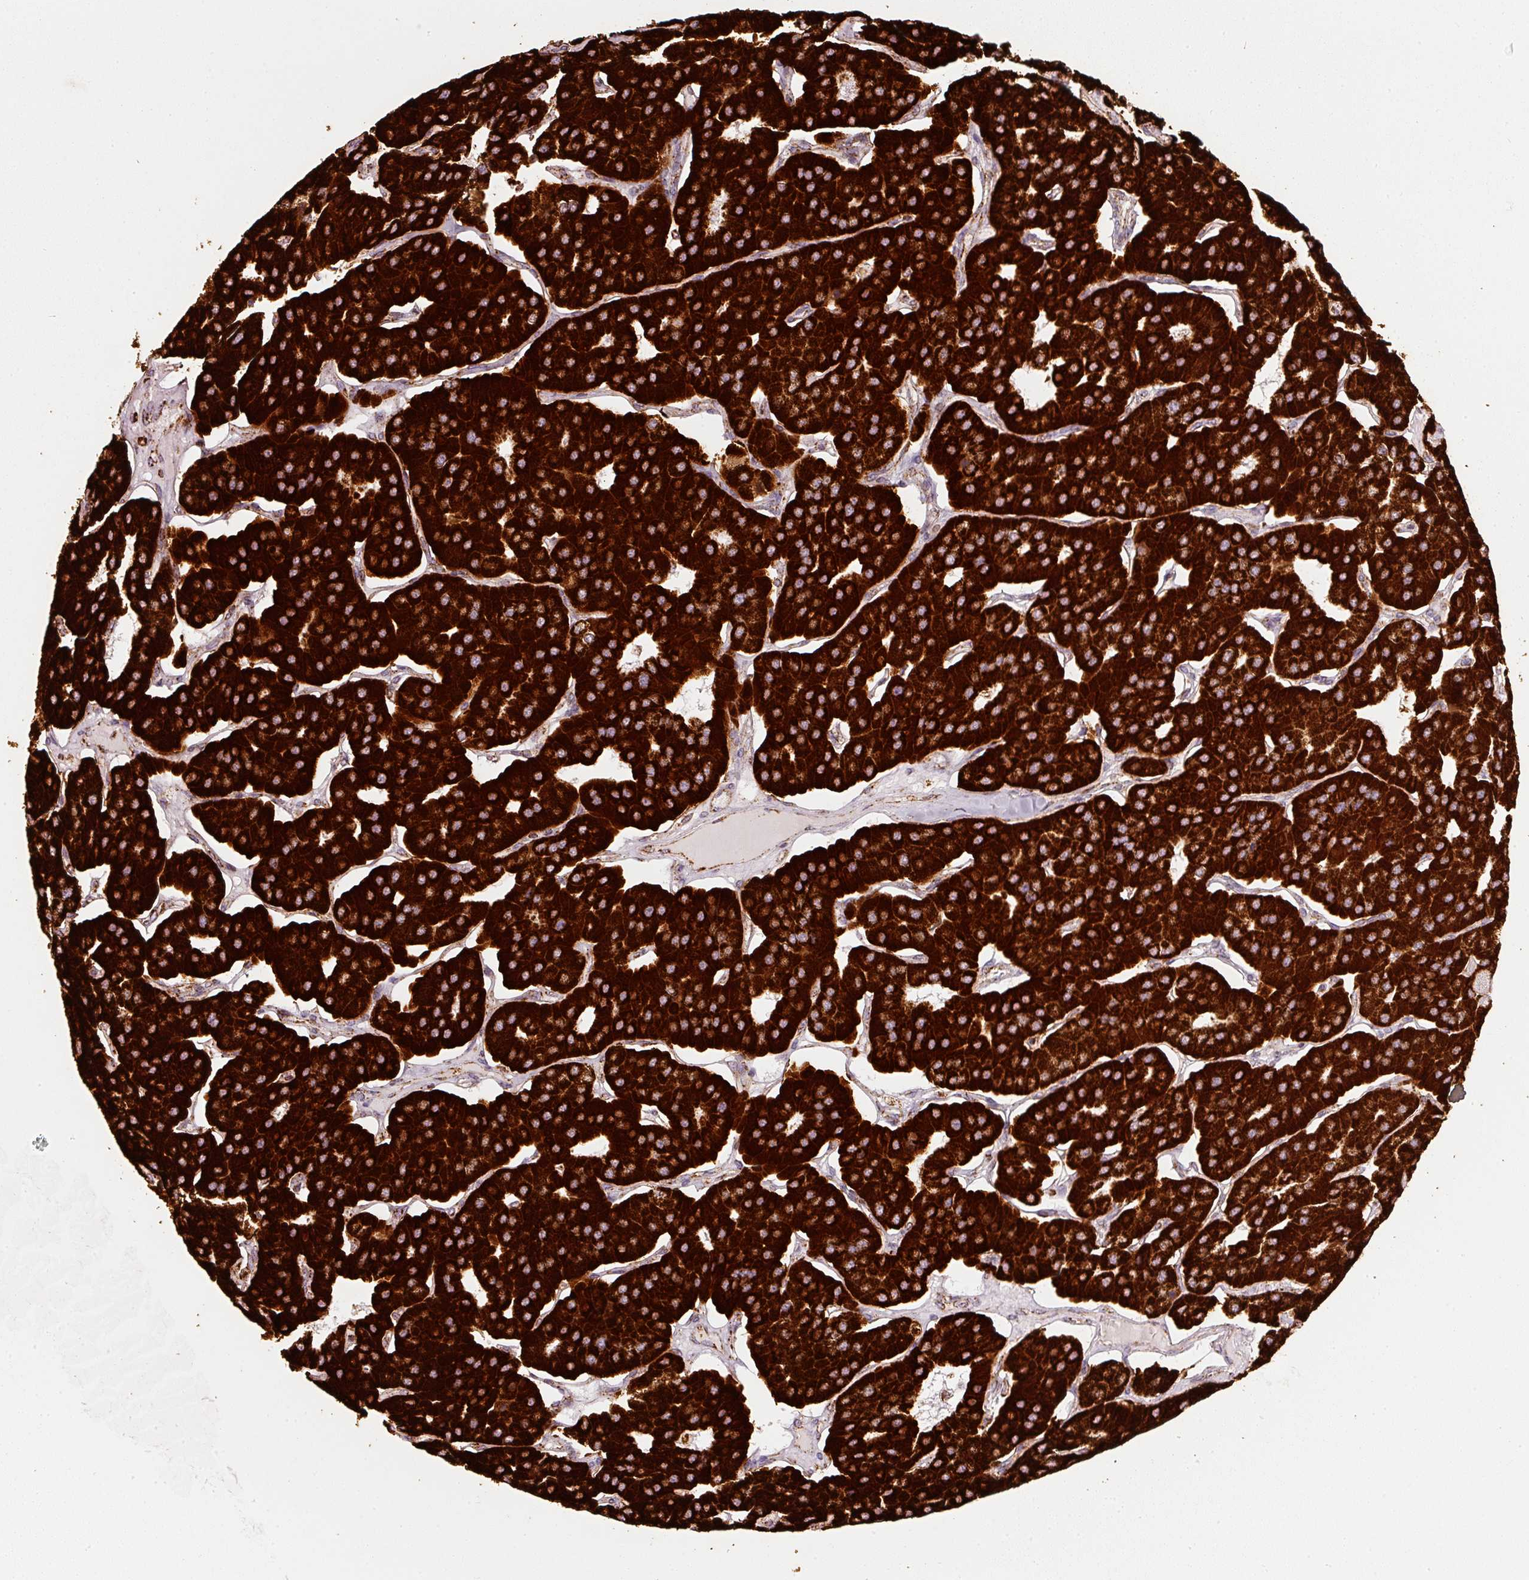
{"staining": {"intensity": "strong", "quantity": ">75%", "location": "cytoplasmic/membranous"}, "tissue": "parathyroid gland", "cell_type": "Glandular cells", "image_type": "normal", "snomed": [{"axis": "morphology", "description": "Normal tissue, NOS"}, {"axis": "morphology", "description": "Adenoma, NOS"}, {"axis": "topography", "description": "Parathyroid gland"}], "caption": "Immunohistochemistry image of normal parathyroid gland stained for a protein (brown), which shows high levels of strong cytoplasmic/membranous staining in about >75% of glandular cells.", "gene": "UQCRC1", "patient": {"sex": "female", "age": 86}}